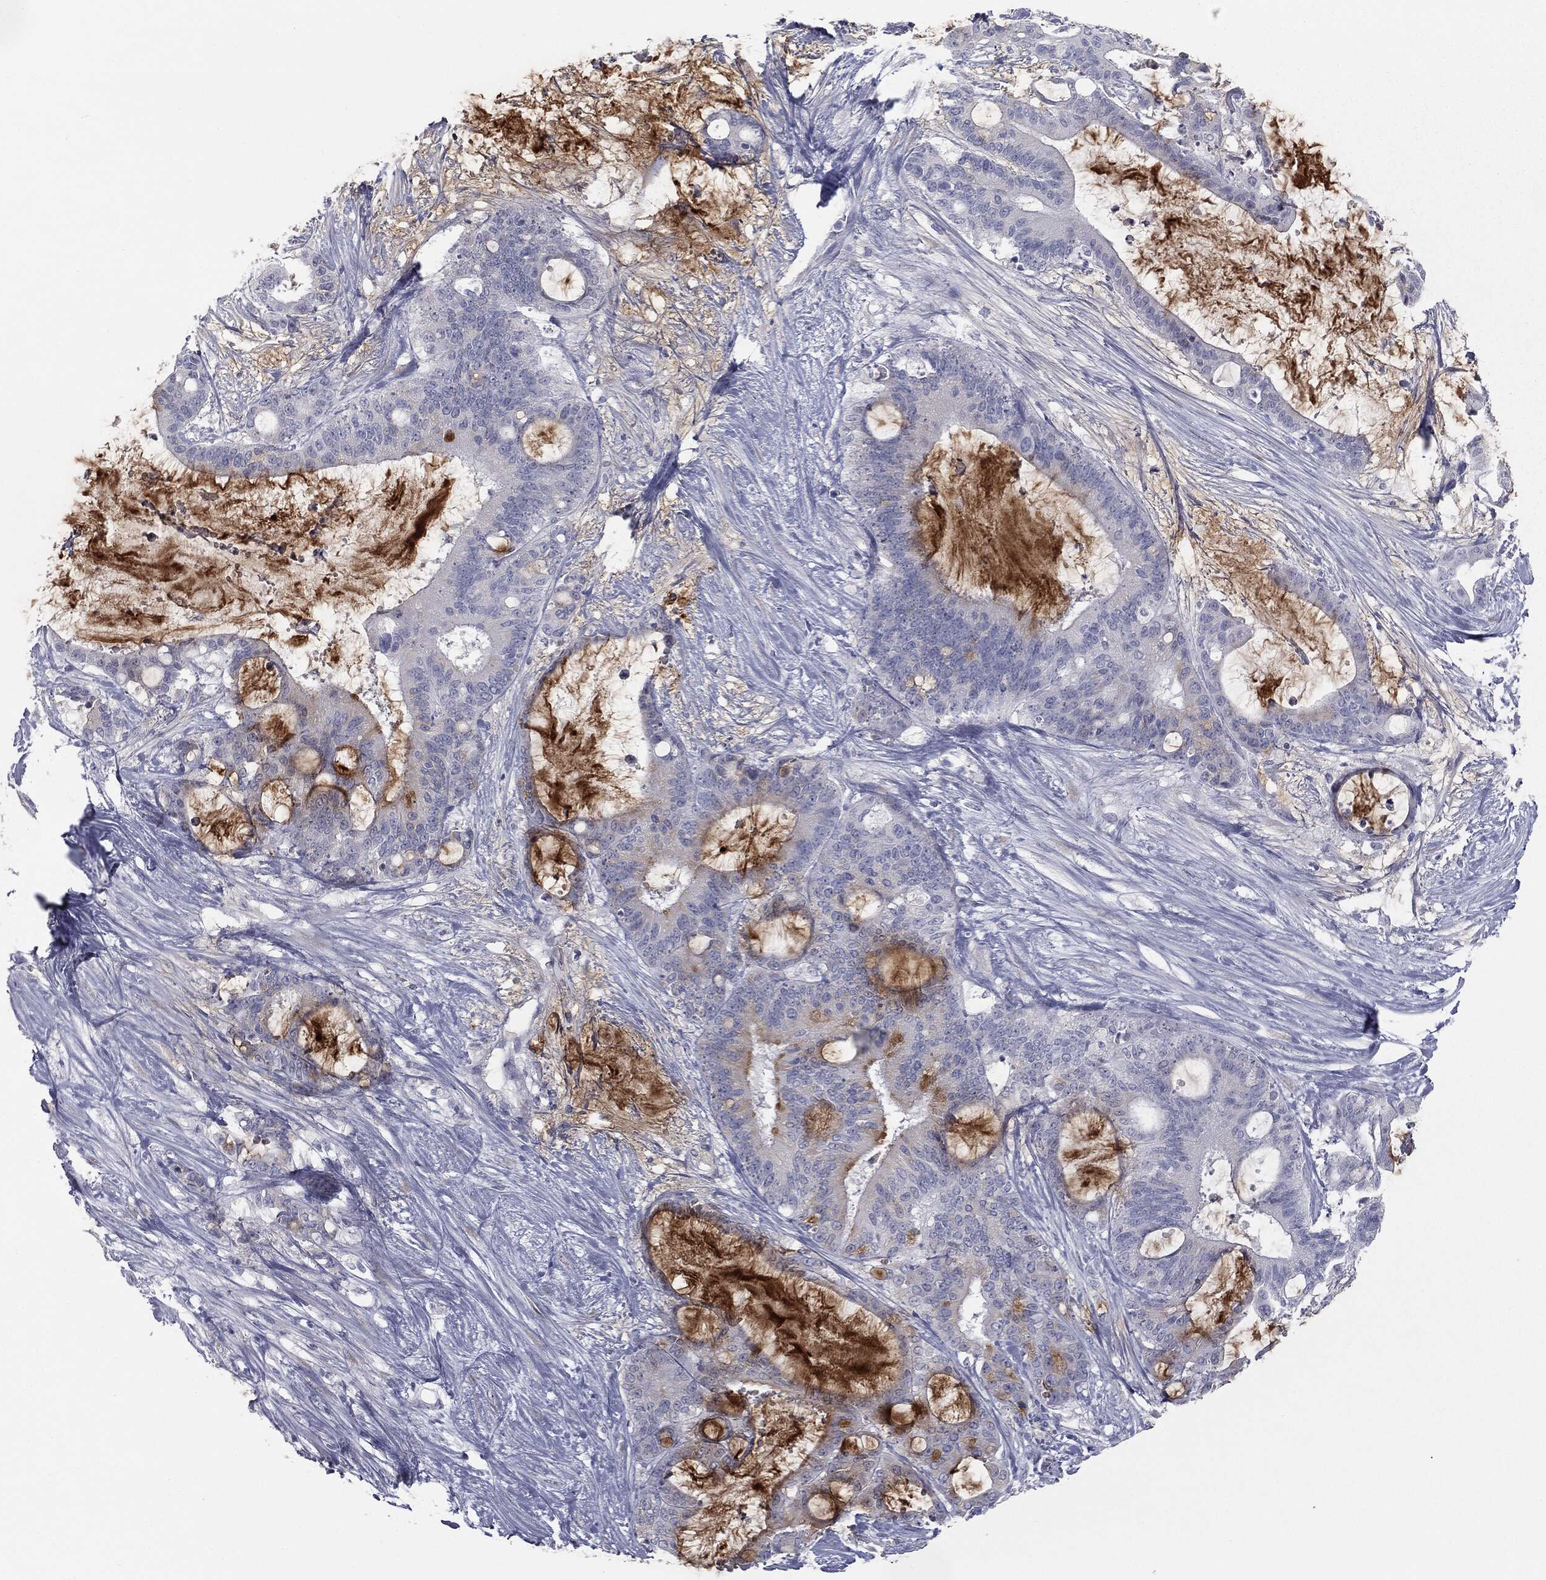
{"staining": {"intensity": "negative", "quantity": "none", "location": "none"}, "tissue": "liver cancer", "cell_type": "Tumor cells", "image_type": "cancer", "snomed": [{"axis": "morphology", "description": "Normal tissue, NOS"}, {"axis": "morphology", "description": "Cholangiocarcinoma"}, {"axis": "topography", "description": "Liver"}, {"axis": "topography", "description": "Peripheral nerve tissue"}], "caption": "A micrograph of liver cancer (cholangiocarcinoma) stained for a protein reveals no brown staining in tumor cells.", "gene": "MUC5AC", "patient": {"sex": "female", "age": 73}}